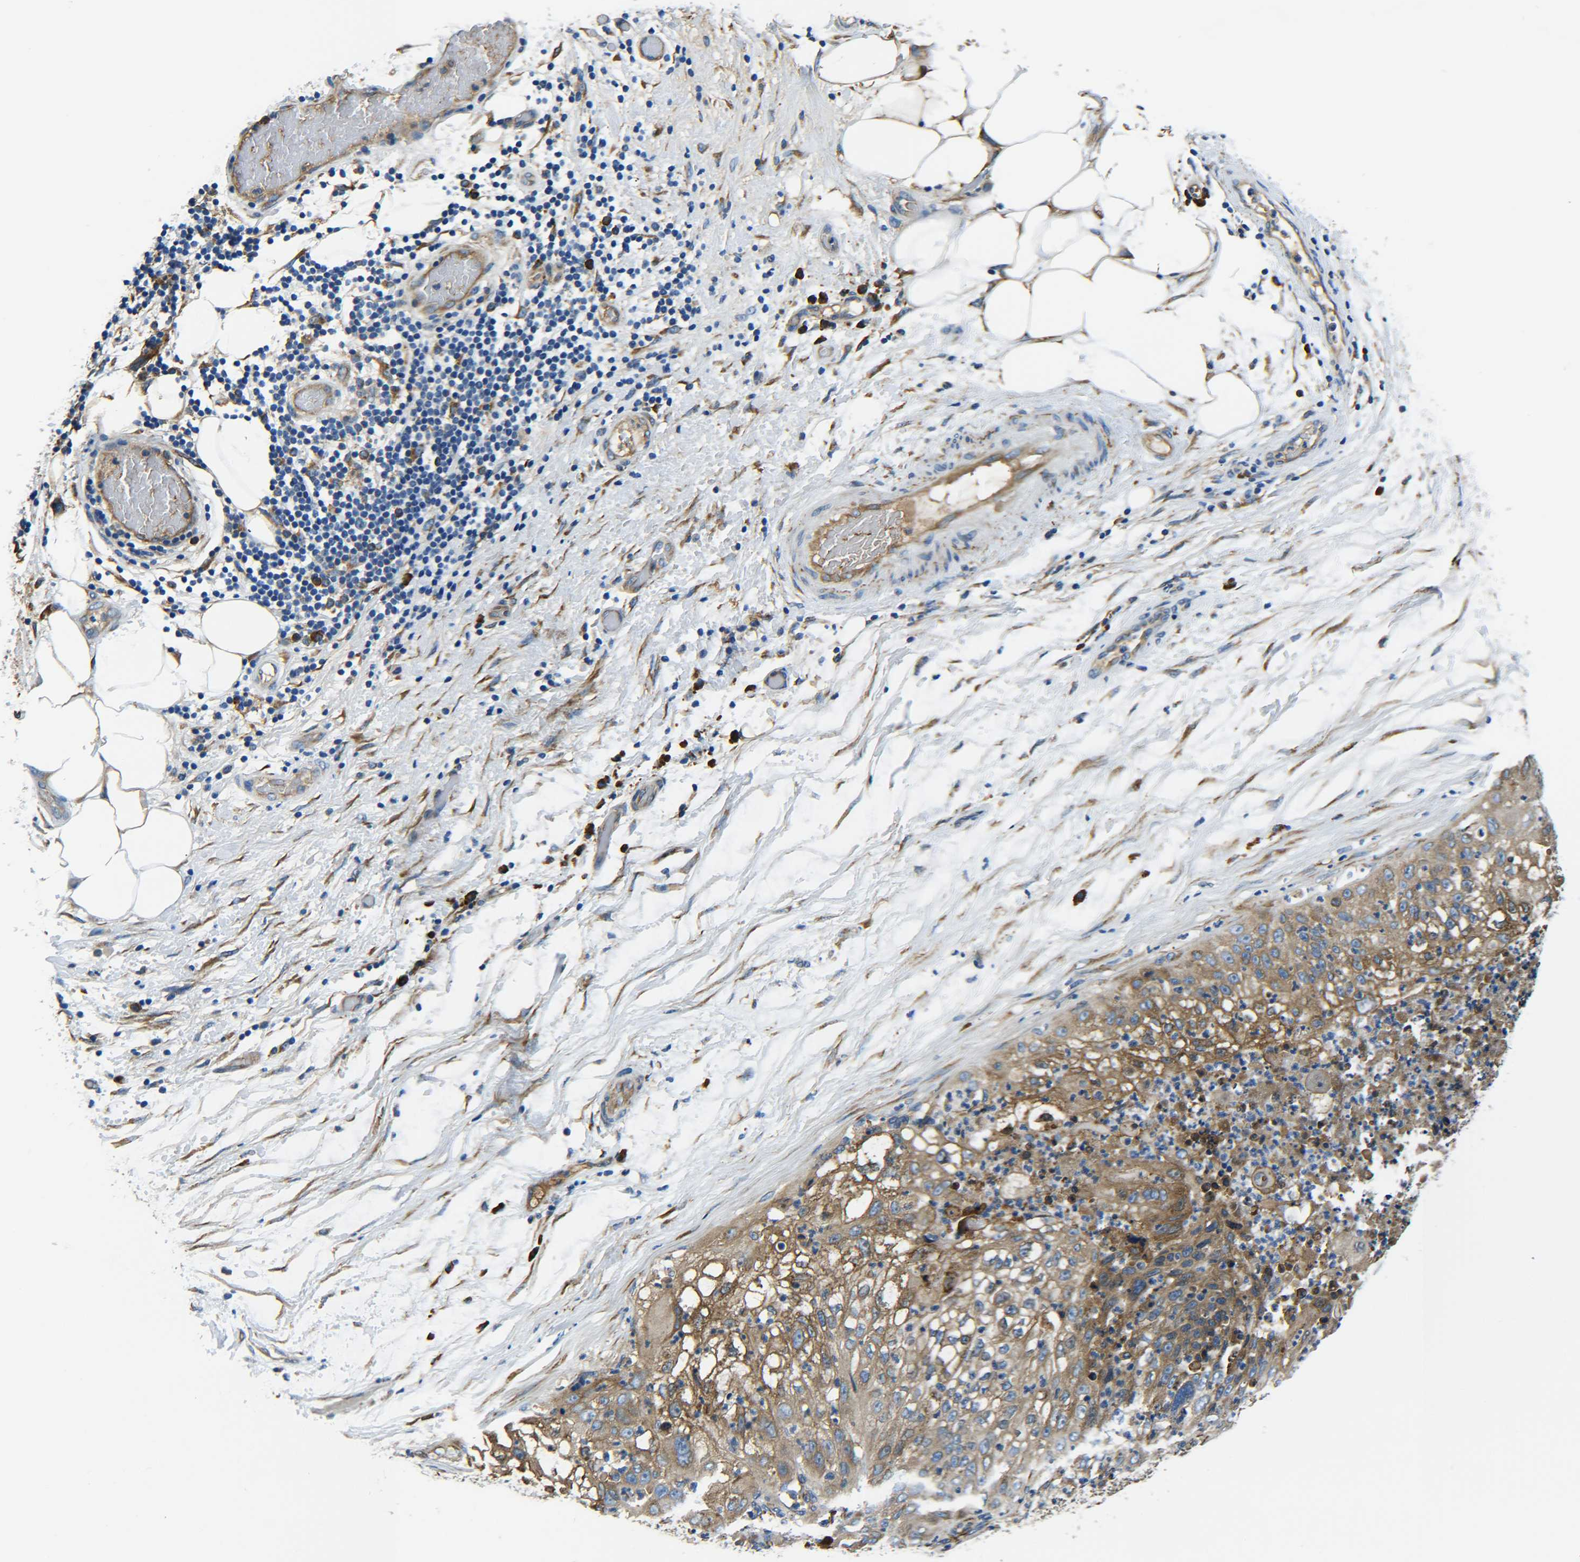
{"staining": {"intensity": "moderate", "quantity": ">75%", "location": "cytoplasmic/membranous"}, "tissue": "lung cancer", "cell_type": "Tumor cells", "image_type": "cancer", "snomed": [{"axis": "morphology", "description": "Inflammation, NOS"}, {"axis": "morphology", "description": "Squamous cell carcinoma, NOS"}, {"axis": "topography", "description": "Lymph node"}, {"axis": "topography", "description": "Soft tissue"}, {"axis": "topography", "description": "Lung"}], "caption": "A medium amount of moderate cytoplasmic/membranous staining is present in about >75% of tumor cells in lung squamous cell carcinoma tissue.", "gene": "PREB", "patient": {"sex": "male", "age": 66}}